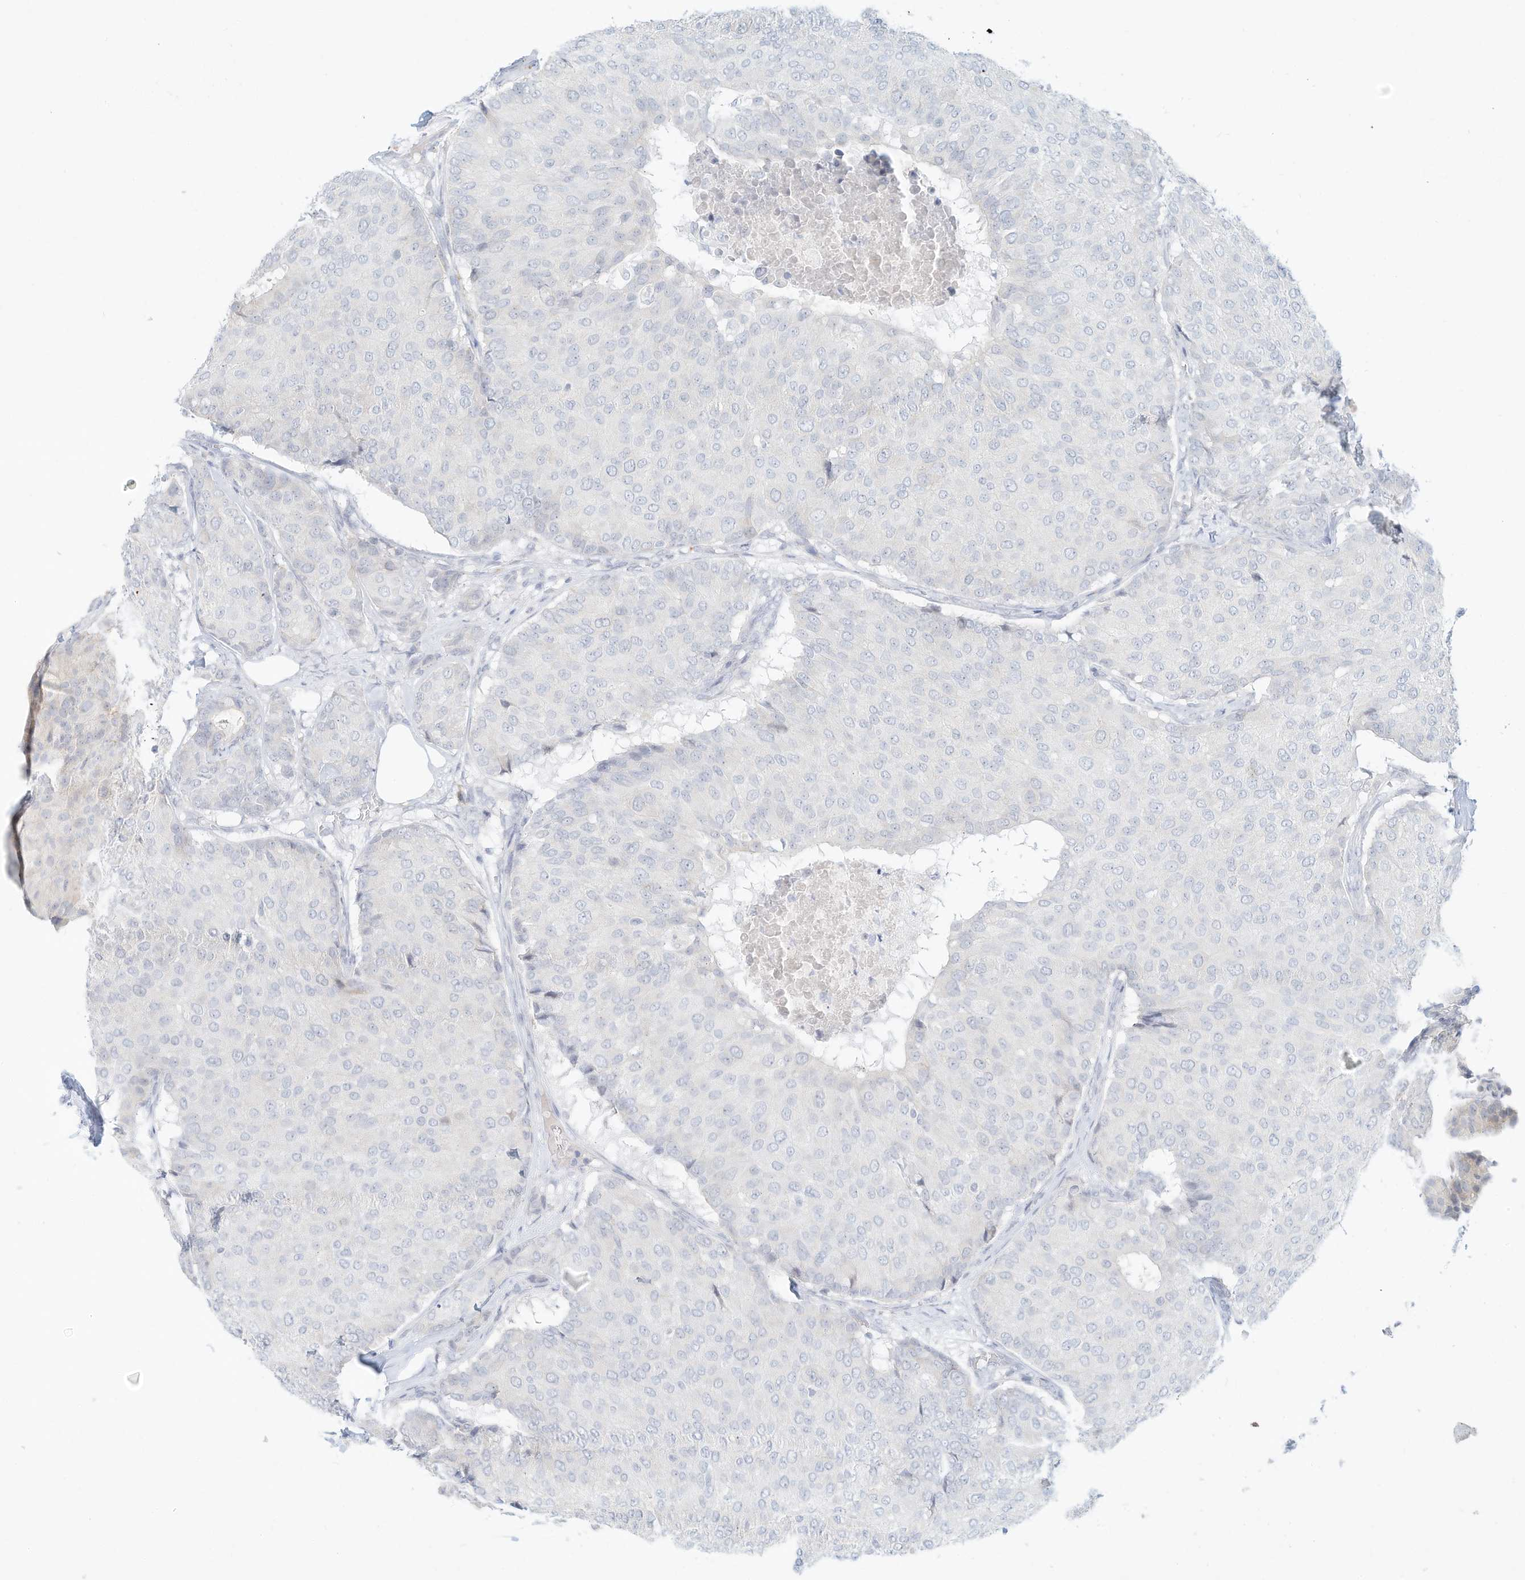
{"staining": {"intensity": "negative", "quantity": "none", "location": "none"}, "tissue": "breast cancer", "cell_type": "Tumor cells", "image_type": "cancer", "snomed": [{"axis": "morphology", "description": "Duct carcinoma"}, {"axis": "topography", "description": "Breast"}], "caption": "DAB (3,3'-diaminobenzidine) immunohistochemical staining of breast invasive ductal carcinoma demonstrates no significant staining in tumor cells. The staining was performed using DAB to visualize the protein expression in brown, while the nuclei were stained in blue with hematoxylin (Magnification: 20x).", "gene": "PAK6", "patient": {"sex": "female", "age": 75}}